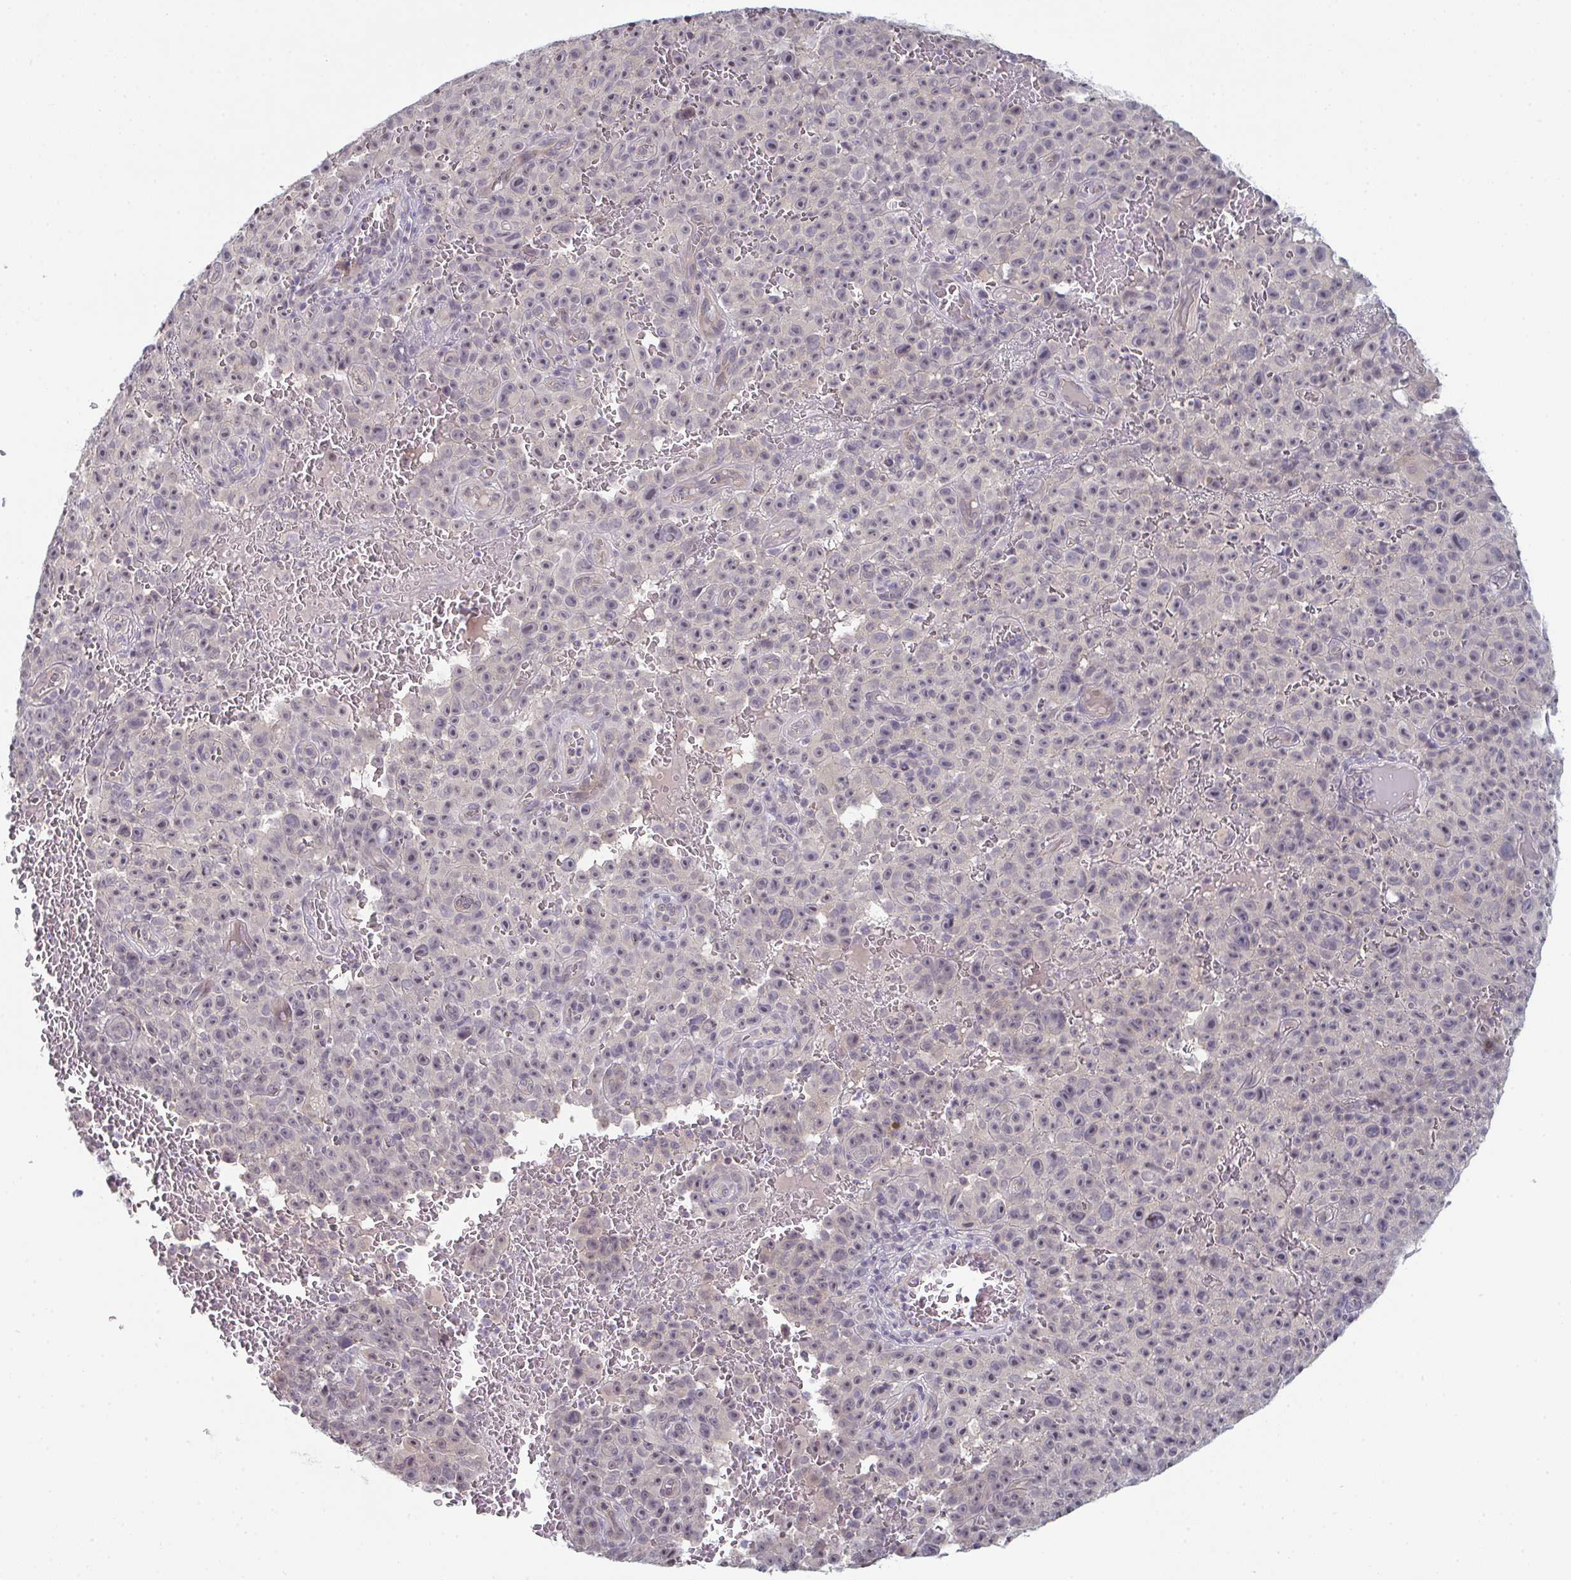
{"staining": {"intensity": "negative", "quantity": "none", "location": "none"}, "tissue": "melanoma", "cell_type": "Tumor cells", "image_type": "cancer", "snomed": [{"axis": "morphology", "description": "Malignant melanoma, NOS"}, {"axis": "topography", "description": "Skin"}], "caption": "The micrograph shows no significant expression in tumor cells of malignant melanoma.", "gene": "ZNF214", "patient": {"sex": "female", "age": 82}}